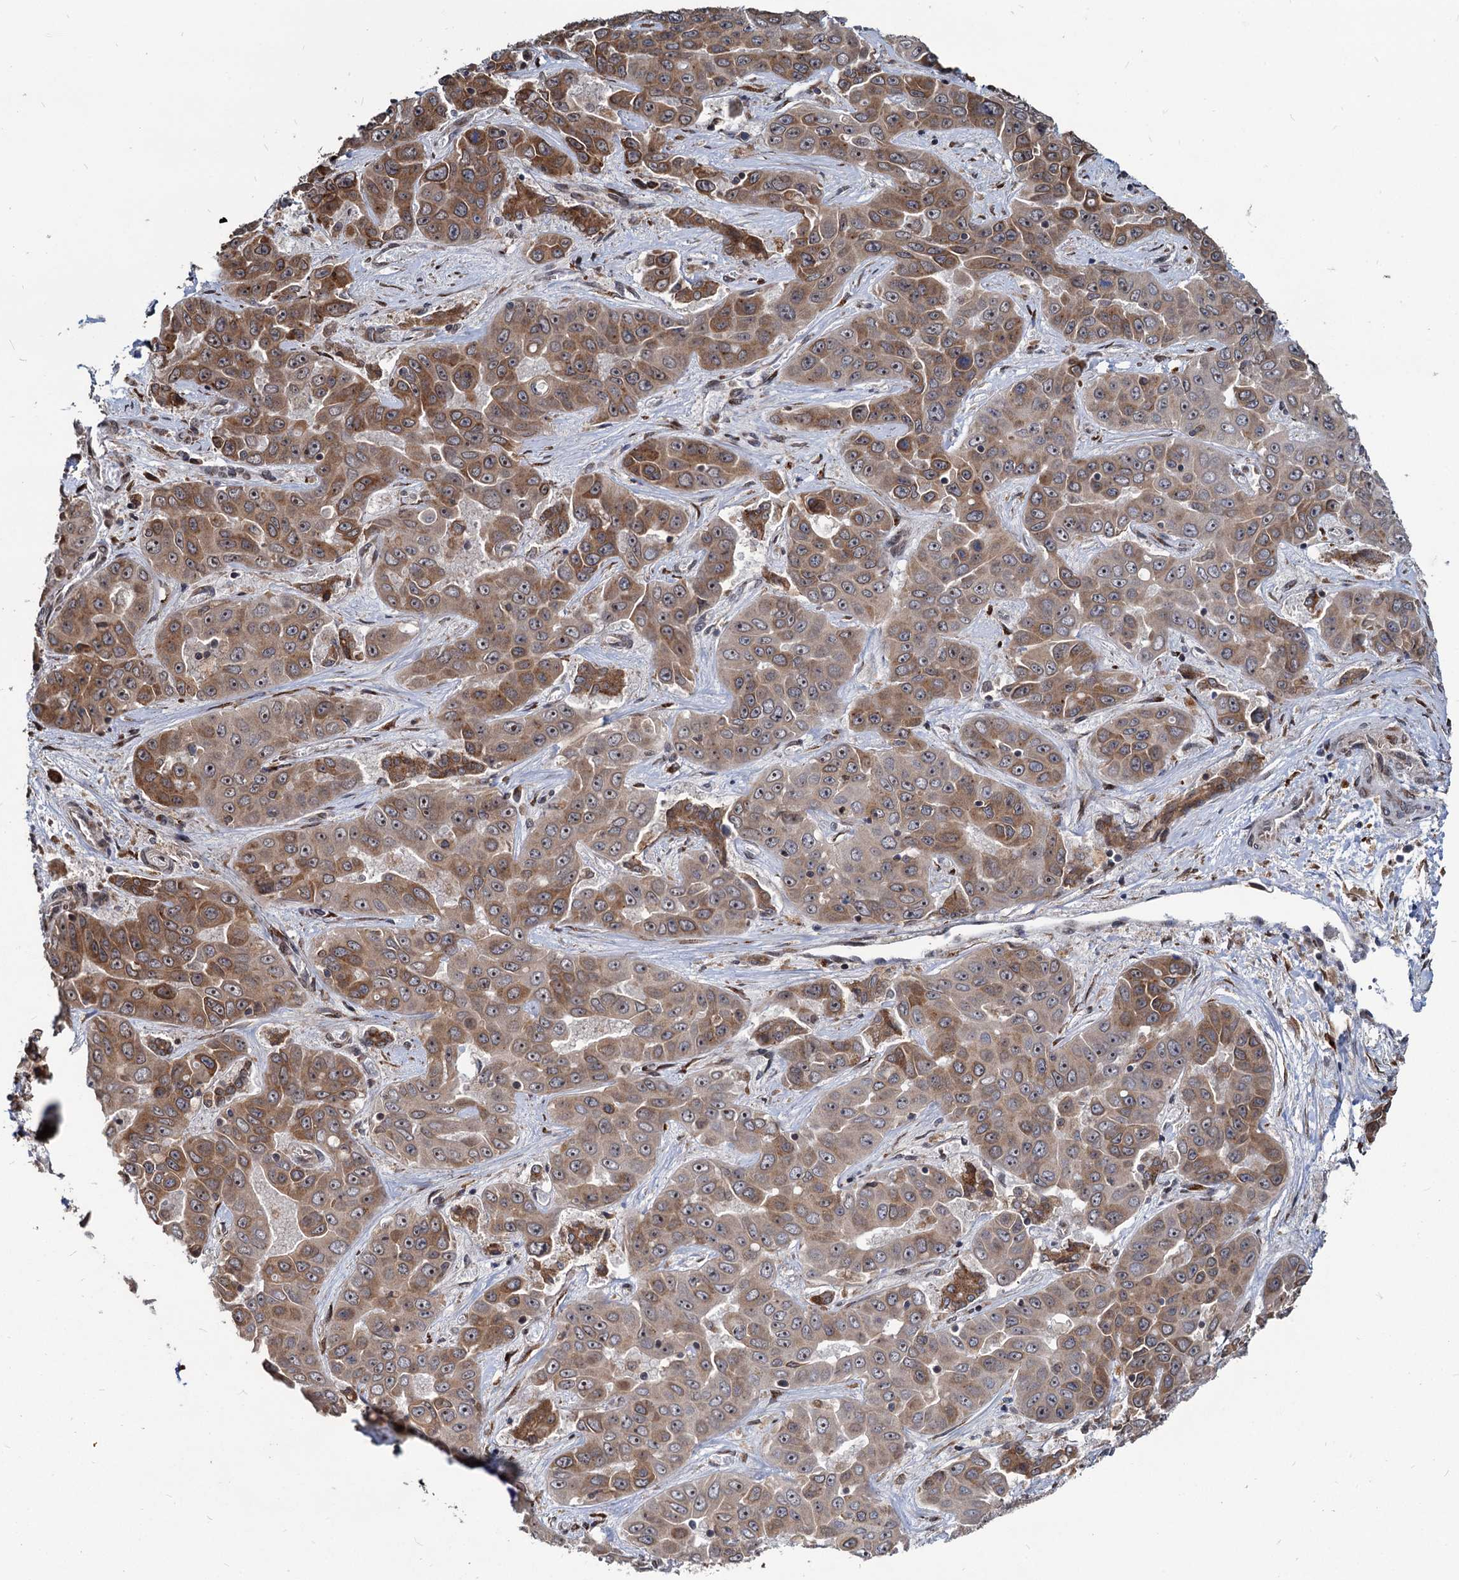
{"staining": {"intensity": "moderate", "quantity": ">75%", "location": "cytoplasmic/membranous,nuclear"}, "tissue": "liver cancer", "cell_type": "Tumor cells", "image_type": "cancer", "snomed": [{"axis": "morphology", "description": "Cholangiocarcinoma"}, {"axis": "topography", "description": "Liver"}], "caption": "A photomicrograph of human liver cancer stained for a protein shows moderate cytoplasmic/membranous and nuclear brown staining in tumor cells.", "gene": "SAAL1", "patient": {"sex": "female", "age": 52}}